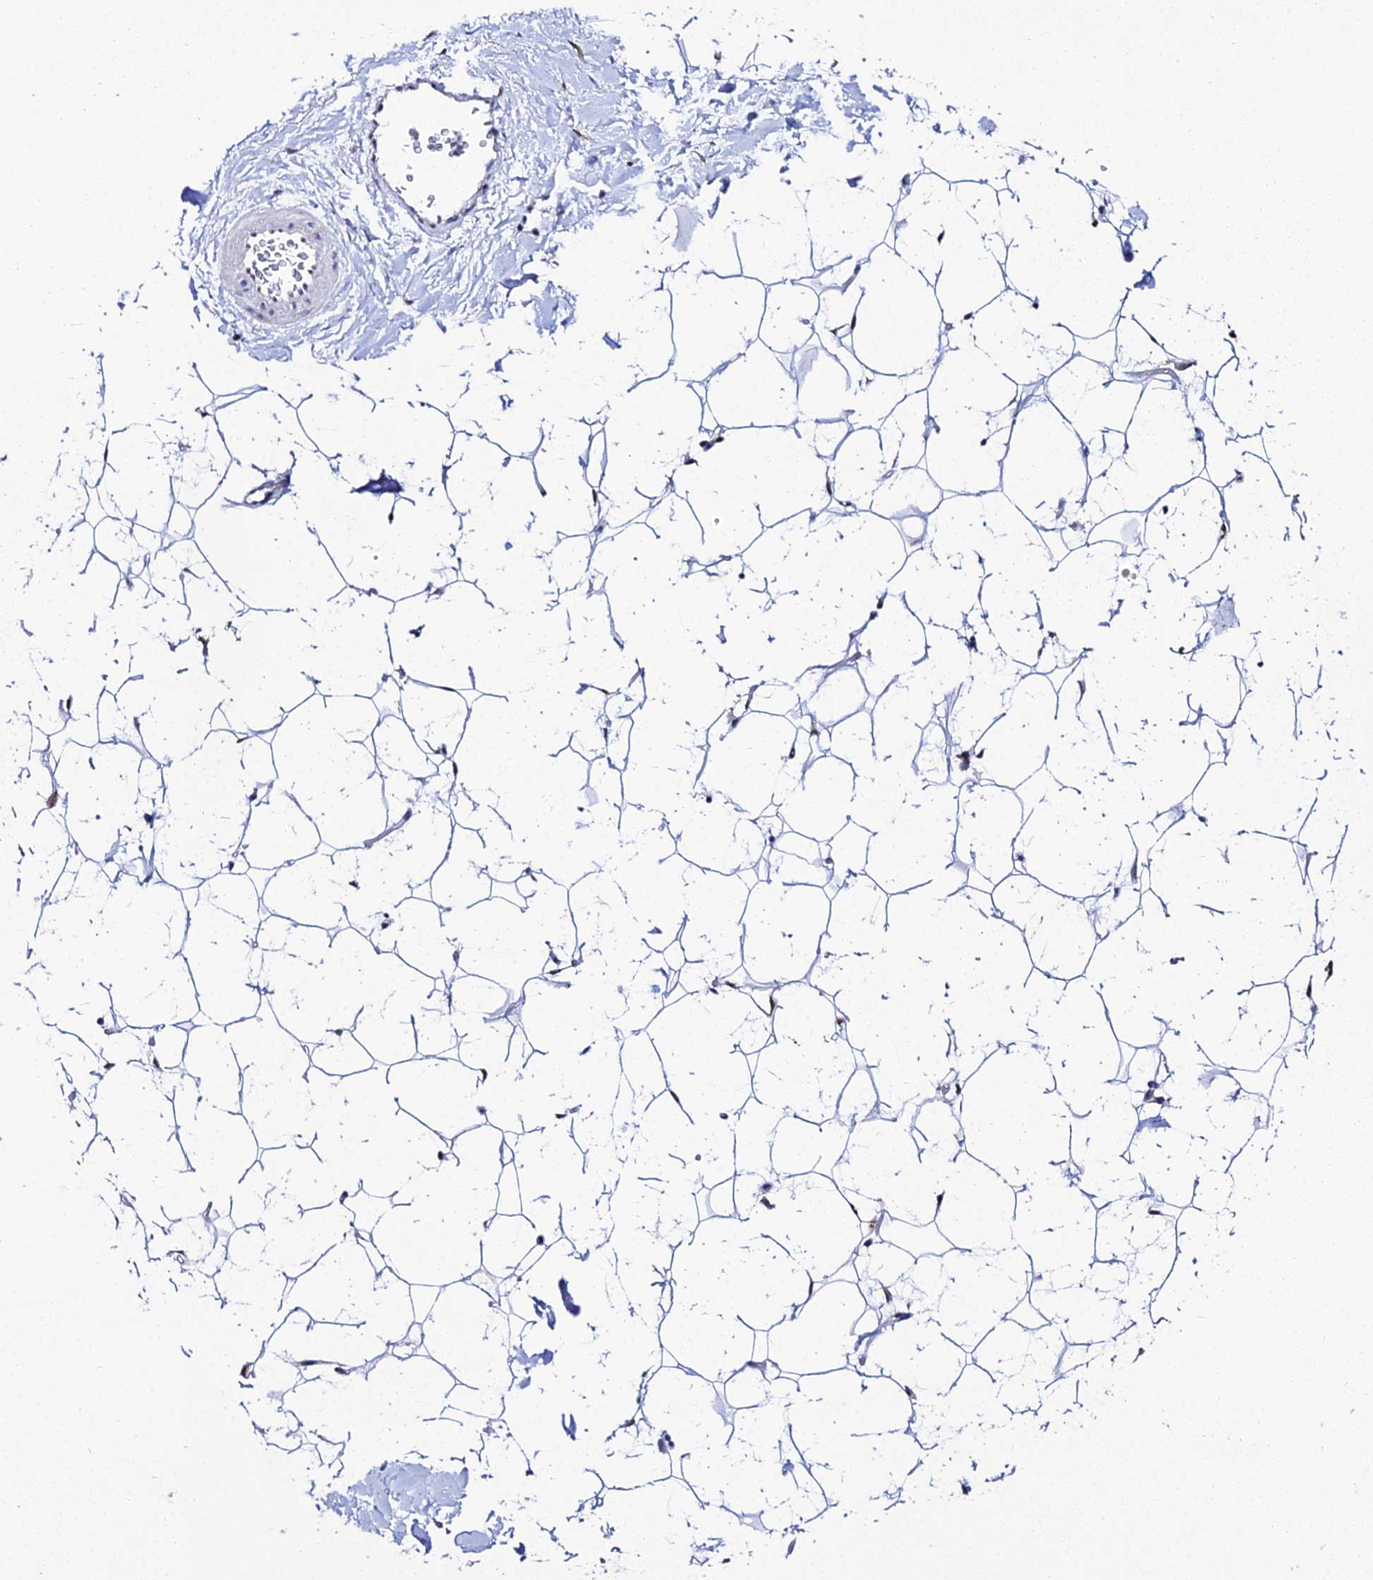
{"staining": {"intensity": "weak", "quantity": ">75%", "location": "nuclear"}, "tissue": "adipose tissue", "cell_type": "Adipocytes", "image_type": "normal", "snomed": [{"axis": "morphology", "description": "Normal tissue, NOS"}, {"axis": "topography", "description": "Breast"}], "caption": "IHC histopathology image of normal adipose tissue: human adipose tissue stained using immunohistochemistry (IHC) displays low levels of weak protein expression localized specifically in the nuclear of adipocytes, appearing as a nuclear brown color.", "gene": "POFUT2", "patient": {"sex": "female", "age": 26}}